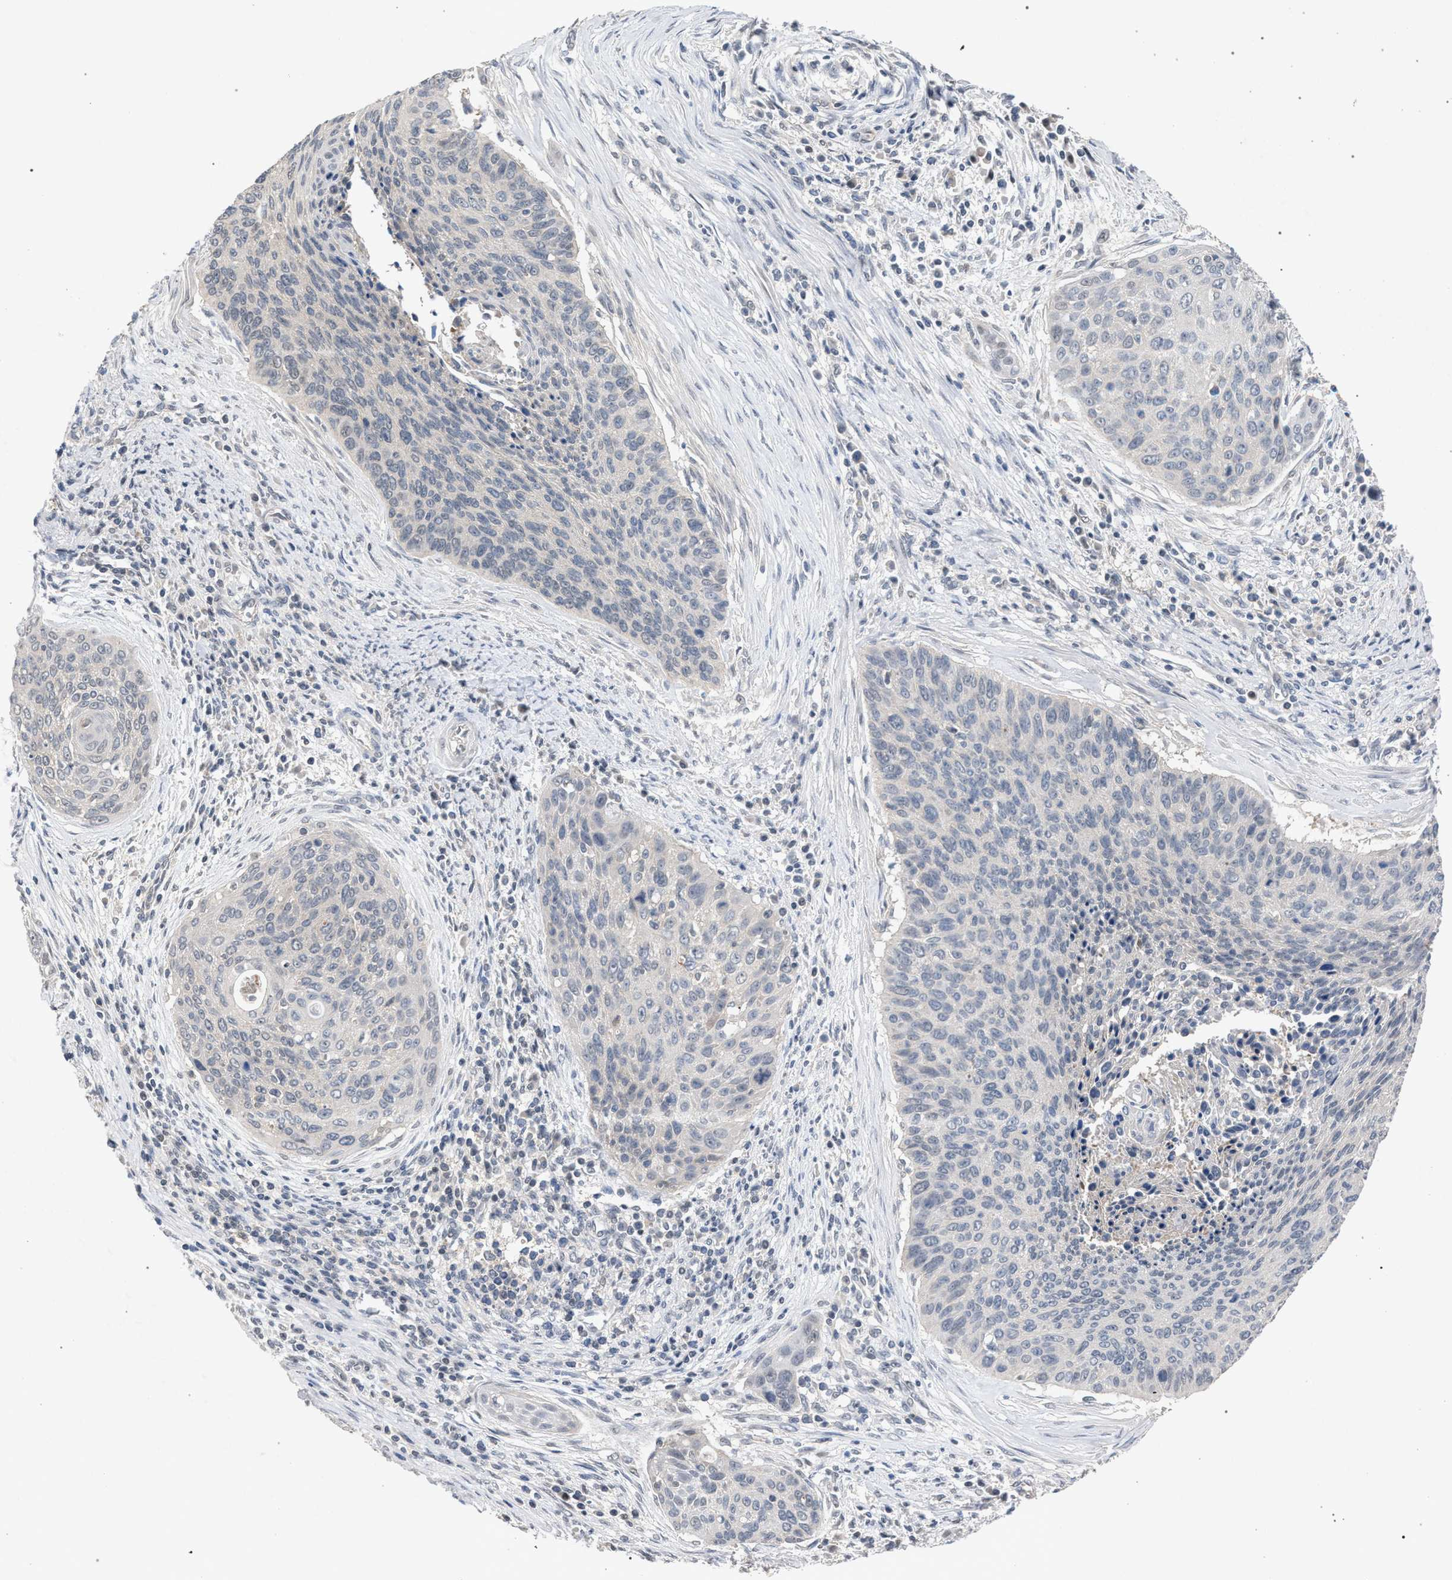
{"staining": {"intensity": "negative", "quantity": "none", "location": "none"}, "tissue": "cervical cancer", "cell_type": "Tumor cells", "image_type": "cancer", "snomed": [{"axis": "morphology", "description": "Squamous cell carcinoma, NOS"}, {"axis": "topography", "description": "Cervix"}], "caption": "Micrograph shows no significant protein staining in tumor cells of squamous cell carcinoma (cervical).", "gene": "TECPR1", "patient": {"sex": "female", "age": 55}}